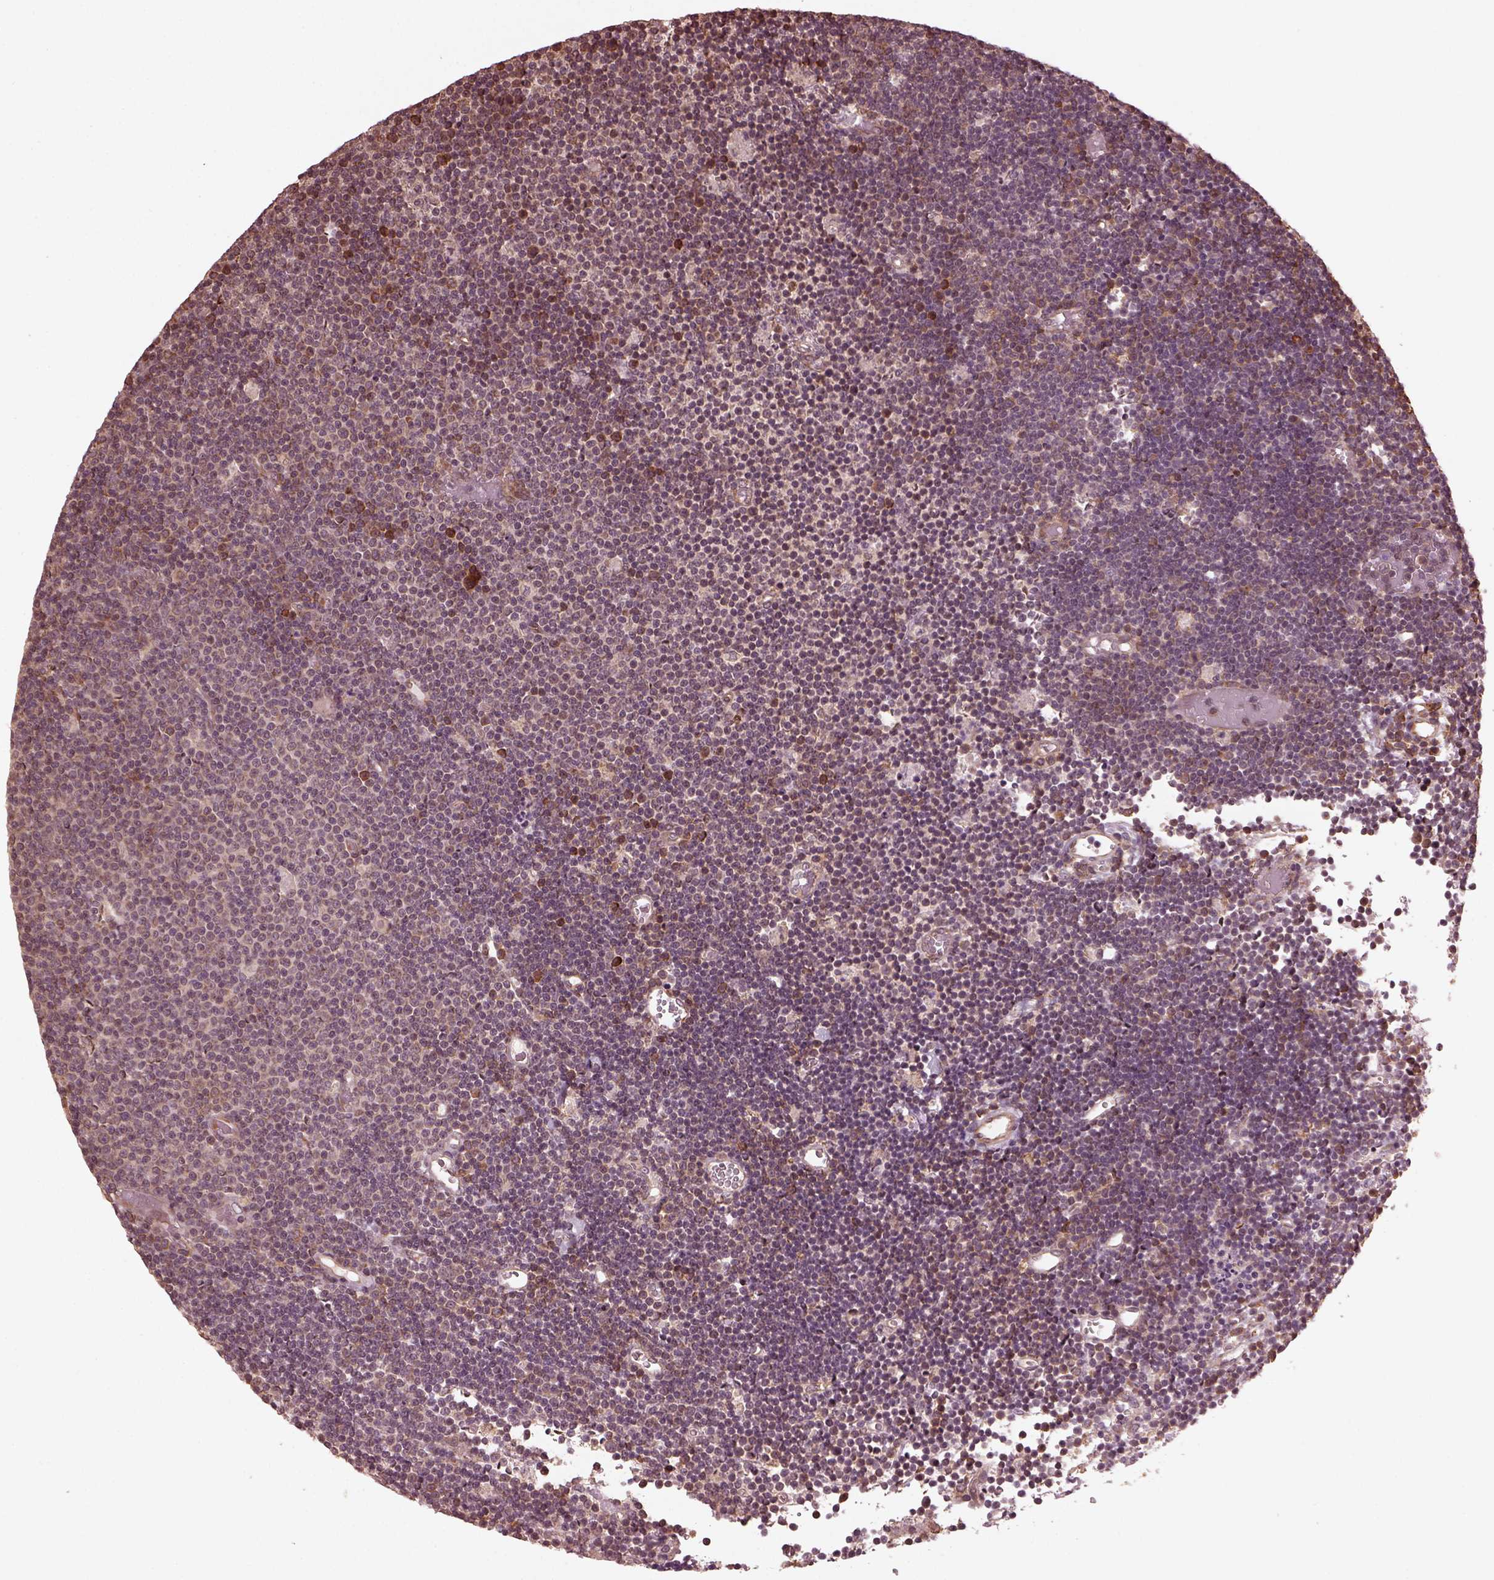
{"staining": {"intensity": "negative", "quantity": "none", "location": "none"}, "tissue": "lymphoma", "cell_type": "Tumor cells", "image_type": "cancer", "snomed": [{"axis": "morphology", "description": "Malignant lymphoma, non-Hodgkin's type, Low grade"}, {"axis": "topography", "description": "Brain"}], "caption": "A histopathology image of malignant lymphoma, non-Hodgkin's type (low-grade) stained for a protein demonstrates no brown staining in tumor cells.", "gene": "ZNF292", "patient": {"sex": "female", "age": 66}}